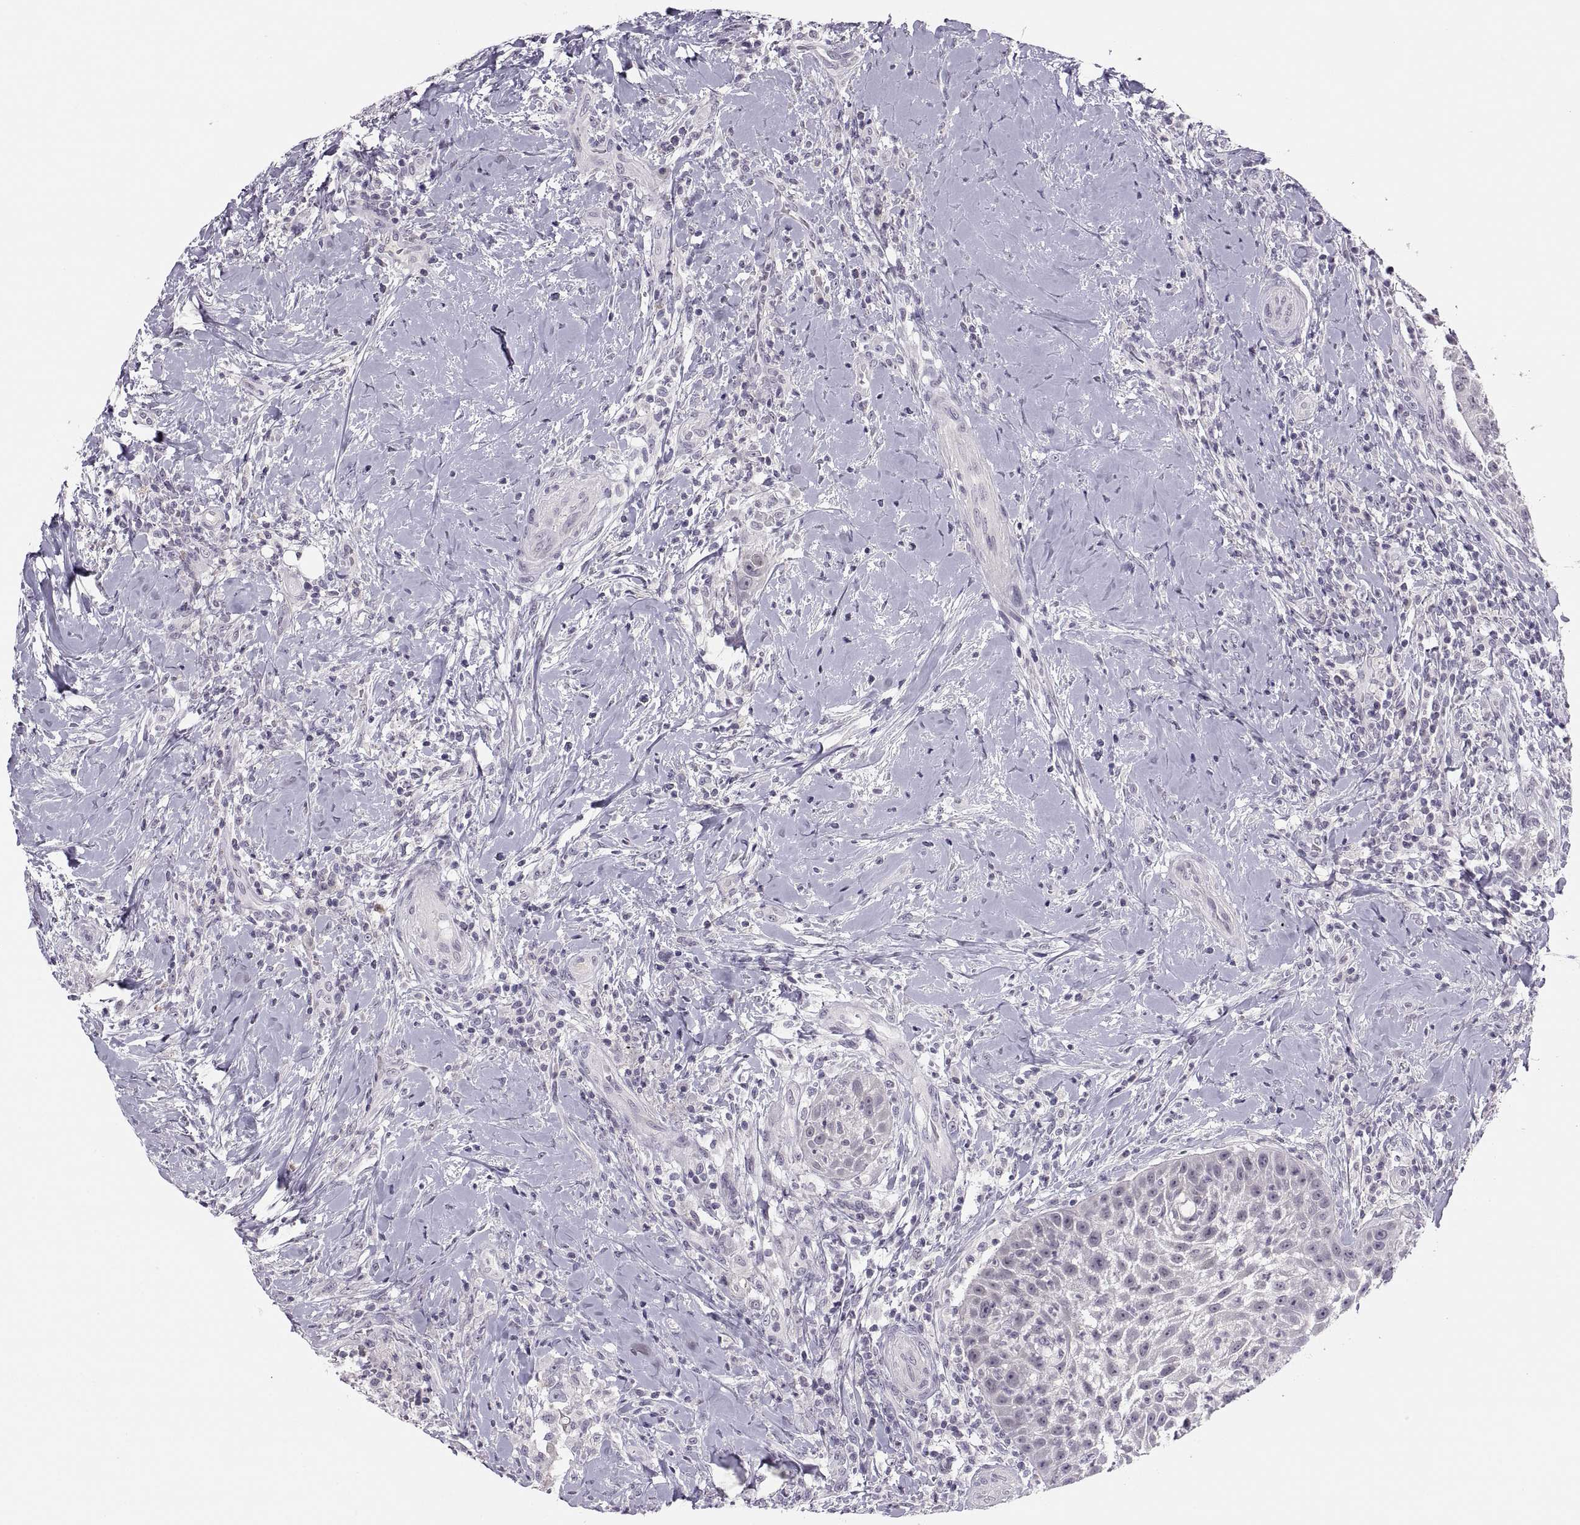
{"staining": {"intensity": "negative", "quantity": "none", "location": "none"}, "tissue": "head and neck cancer", "cell_type": "Tumor cells", "image_type": "cancer", "snomed": [{"axis": "morphology", "description": "Squamous cell carcinoma, NOS"}, {"axis": "topography", "description": "Head-Neck"}], "caption": "The histopathology image exhibits no staining of tumor cells in head and neck cancer (squamous cell carcinoma).", "gene": "CHCT1", "patient": {"sex": "male", "age": 69}}